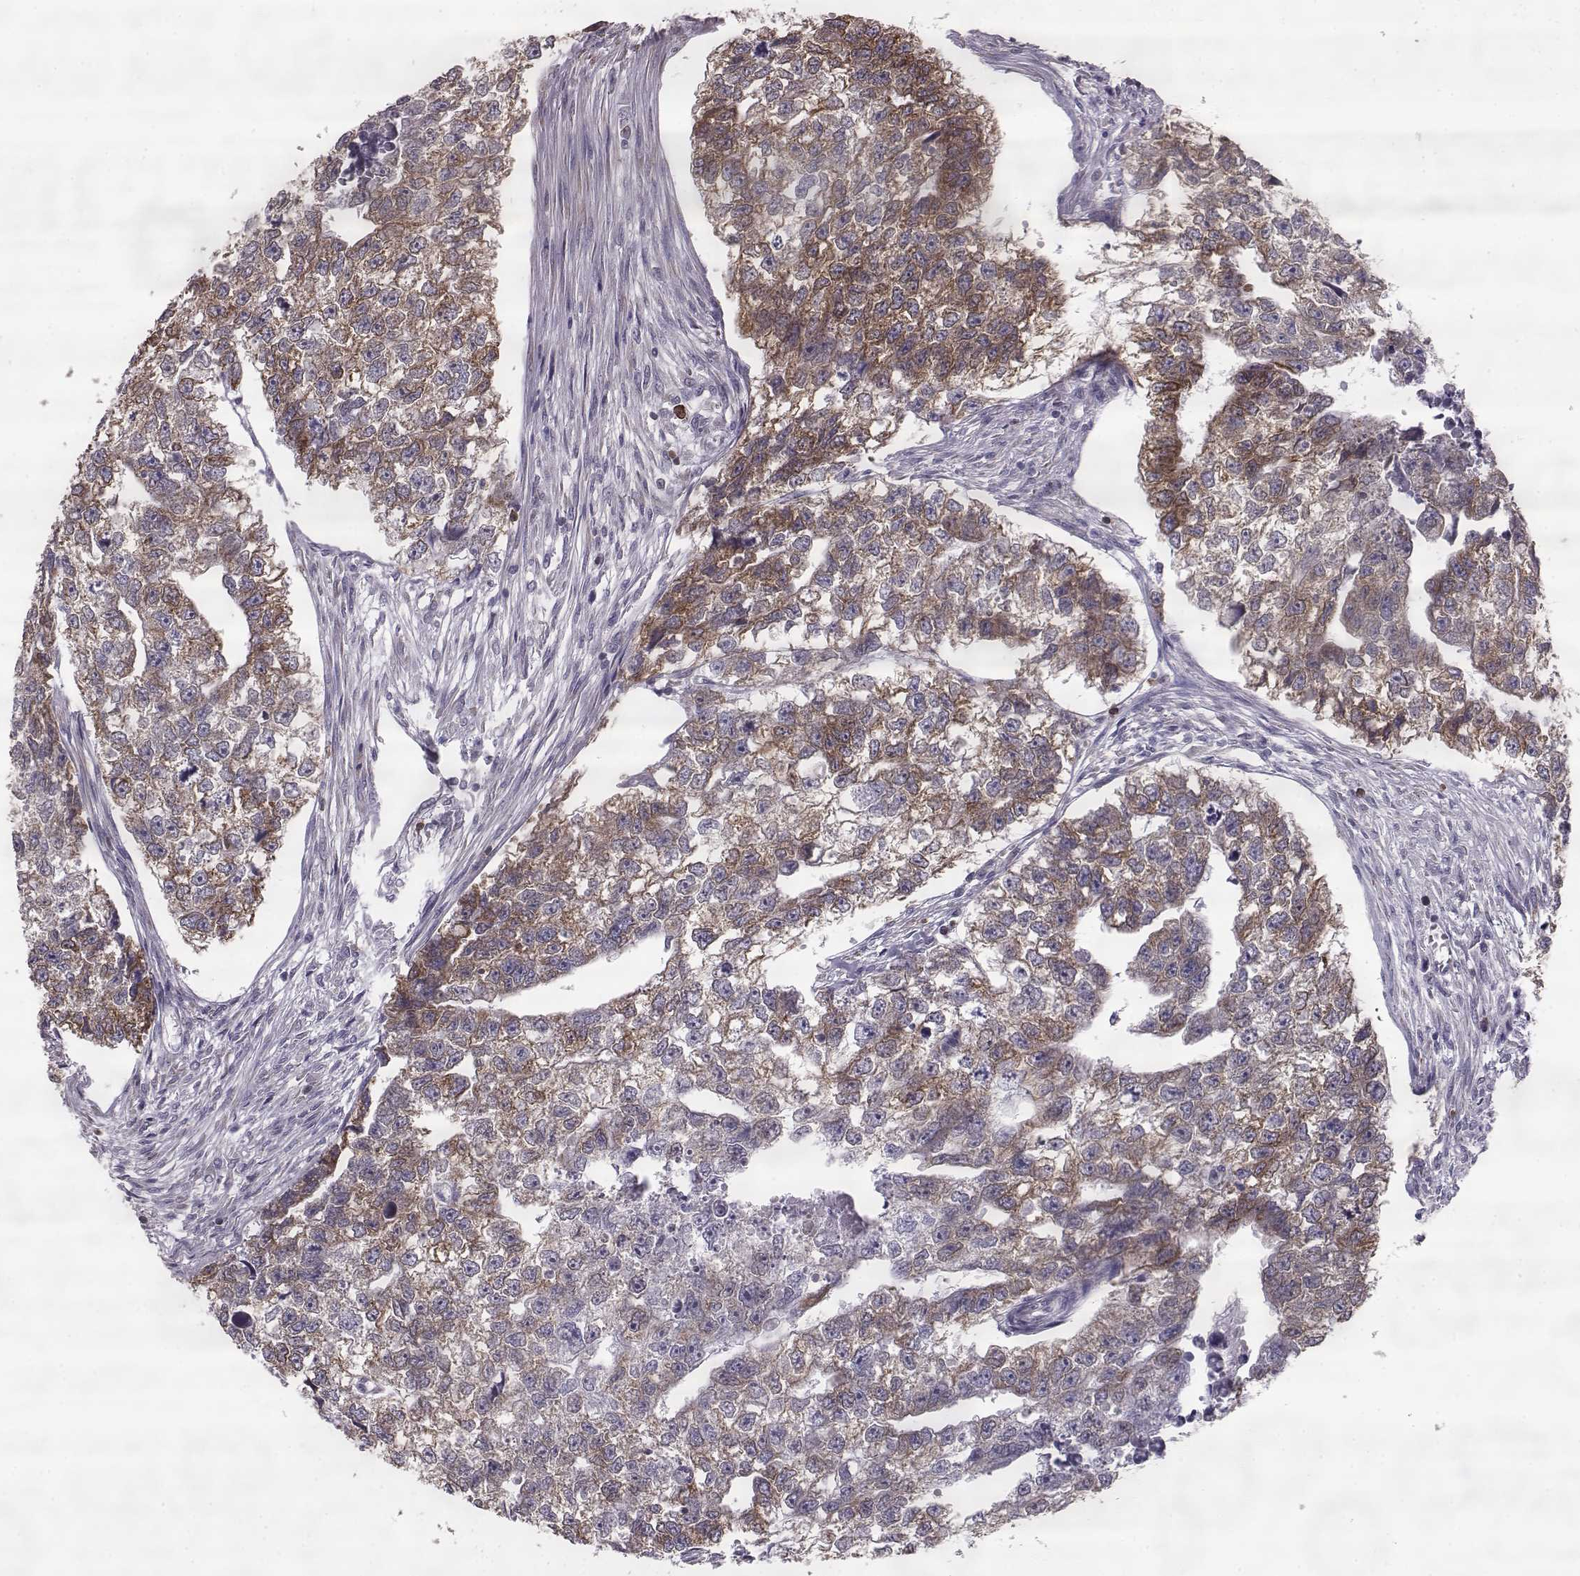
{"staining": {"intensity": "strong", "quantity": "25%-75%", "location": "cytoplasmic/membranous"}, "tissue": "testis cancer", "cell_type": "Tumor cells", "image_type": "cancer", "snomed": [{"axis": "morphology", "description": "Carcinoma, Embryonal, NOS"}, {"axis": "morphology", "description": "Teratoma, malignant, NOS"}, {"axis": "topography", "description": "Testis"}], "caption": "This image shows IHC staining of human testis cancer (malignant teratoma), with high strong cytoplasmic/membranous positivity in about 25%-75% of tumor cells.", "gene": "ELOVL5", "patient": {"sex": "male", "age": 44}}